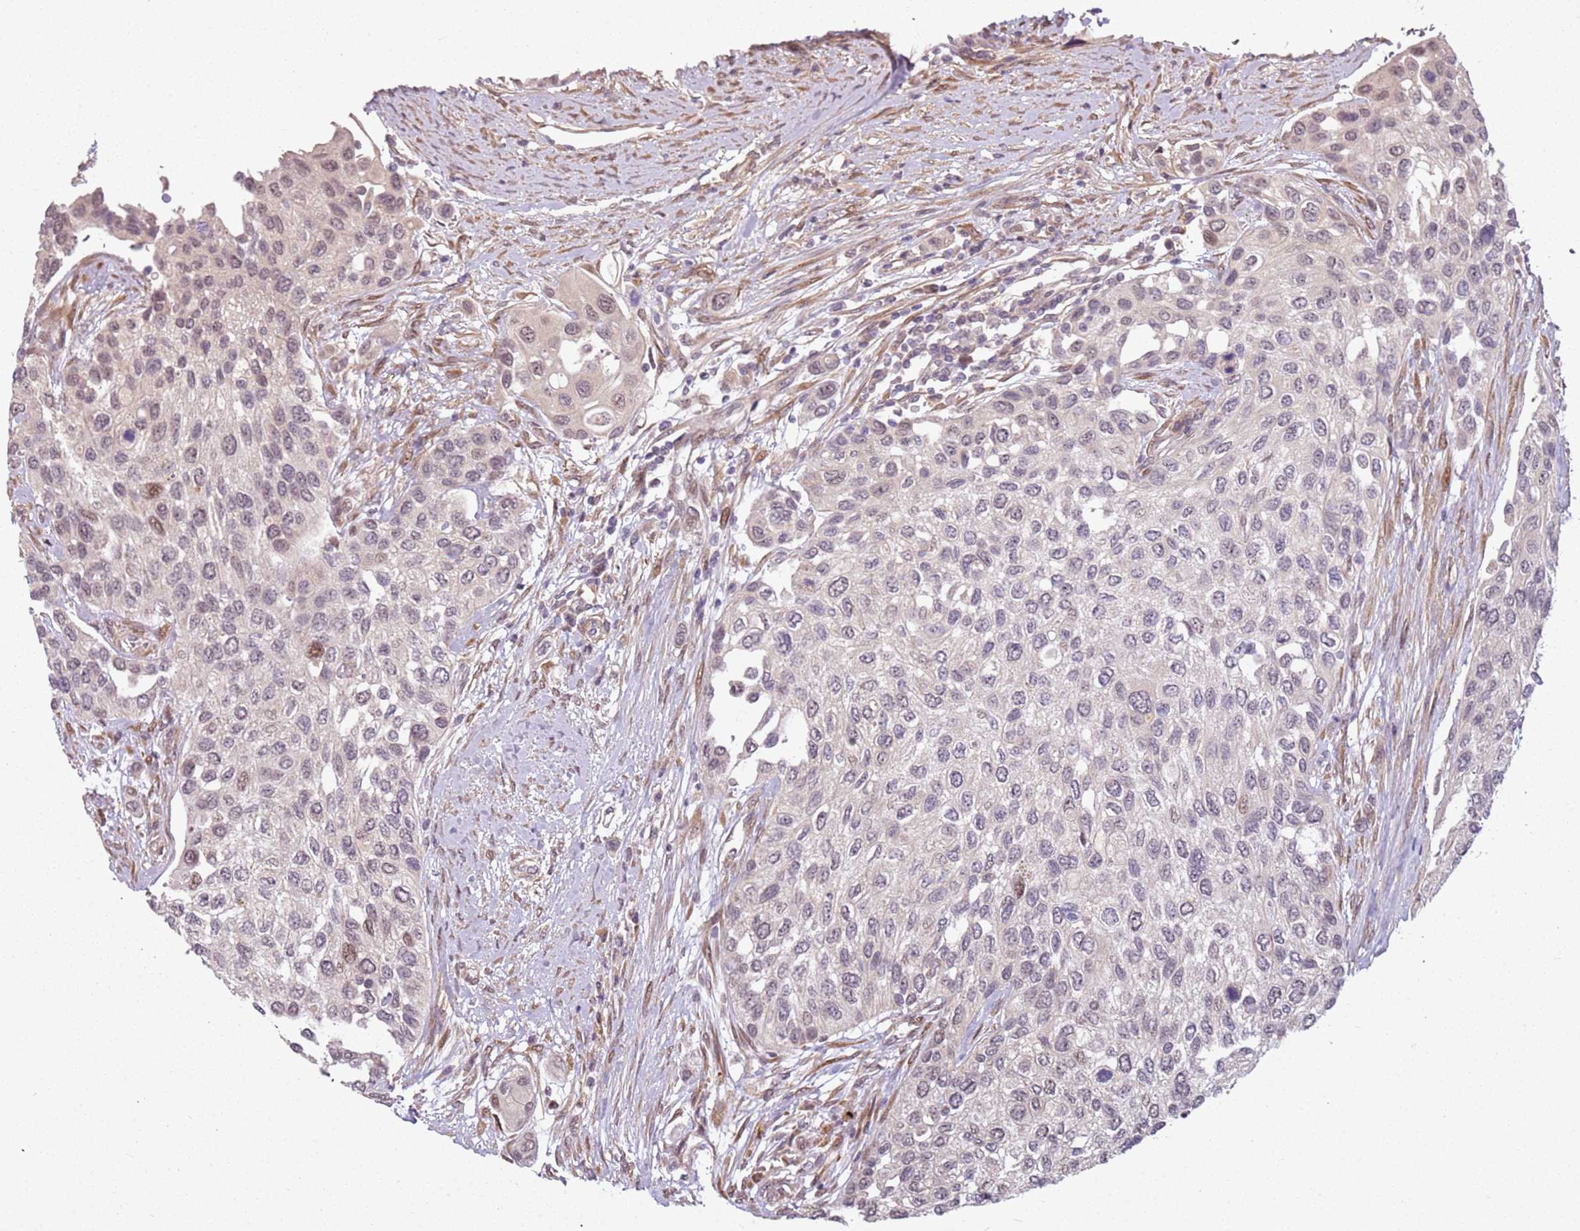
{"staining": {"intensity": "moderate", "quantity": "<25%", "location": "nuclear"}, "tissue": "urothelial cancer", "cell_type": "Tumor cells", "image_type": "cancer", "snomed": [{"axis": "morphology", "description": "Normal tissue, NOS"}, {"axis": "morphology", "description": "Urothelial carcinoma, High grade"}, {"axis": "topography", "description": "Vascular tissue"}, {"axis": "topography", "description": "Urinary bladder"}], "caption": "Human urothelial cancer stained with a brown dye shows moderate nuclear positive expression in about <25% of tumor cells.", "gene": "CHURC1", "patient": {"sex": "female", "age": 56}}